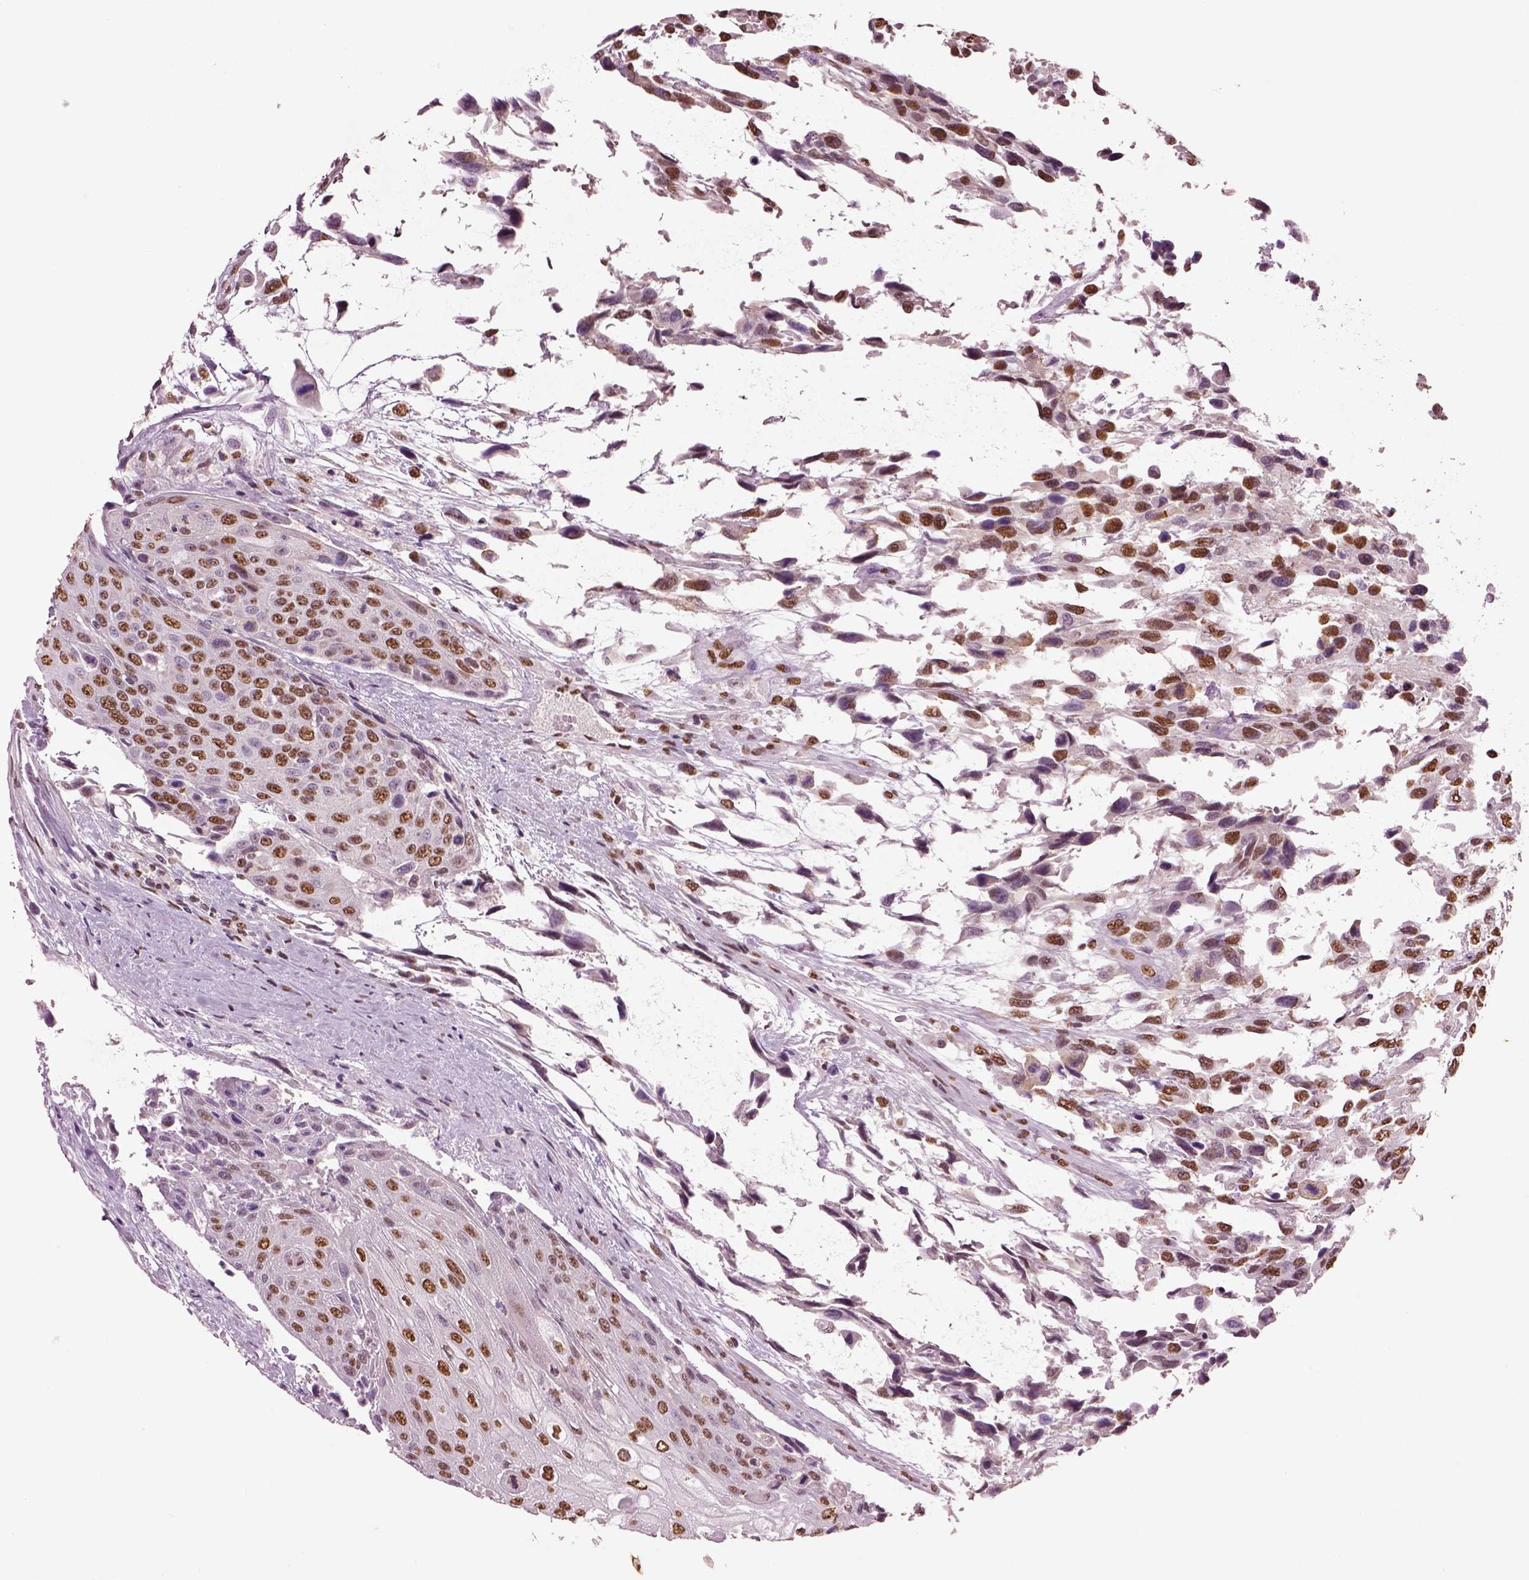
{"staining": {"intensity": "moderate", "quantity": ">75%", "location": "nuclear"}, "tissue": "urothelial cancer", "cell_type": "Tumor cells", "image_type": "cancer", "snomed": [{"axis": "morphology", "description": "Urothelial carcinoma, High grade"}, {"axis": "topography", "description": "Urinary bladder"}], "caption": "Tumor cells show medium levels of moderate nuclear positivity in about >75% of cells in human urothelial cancer.", "gene": "DDX3X", "patient": {"sex": "female", "age": 70}}